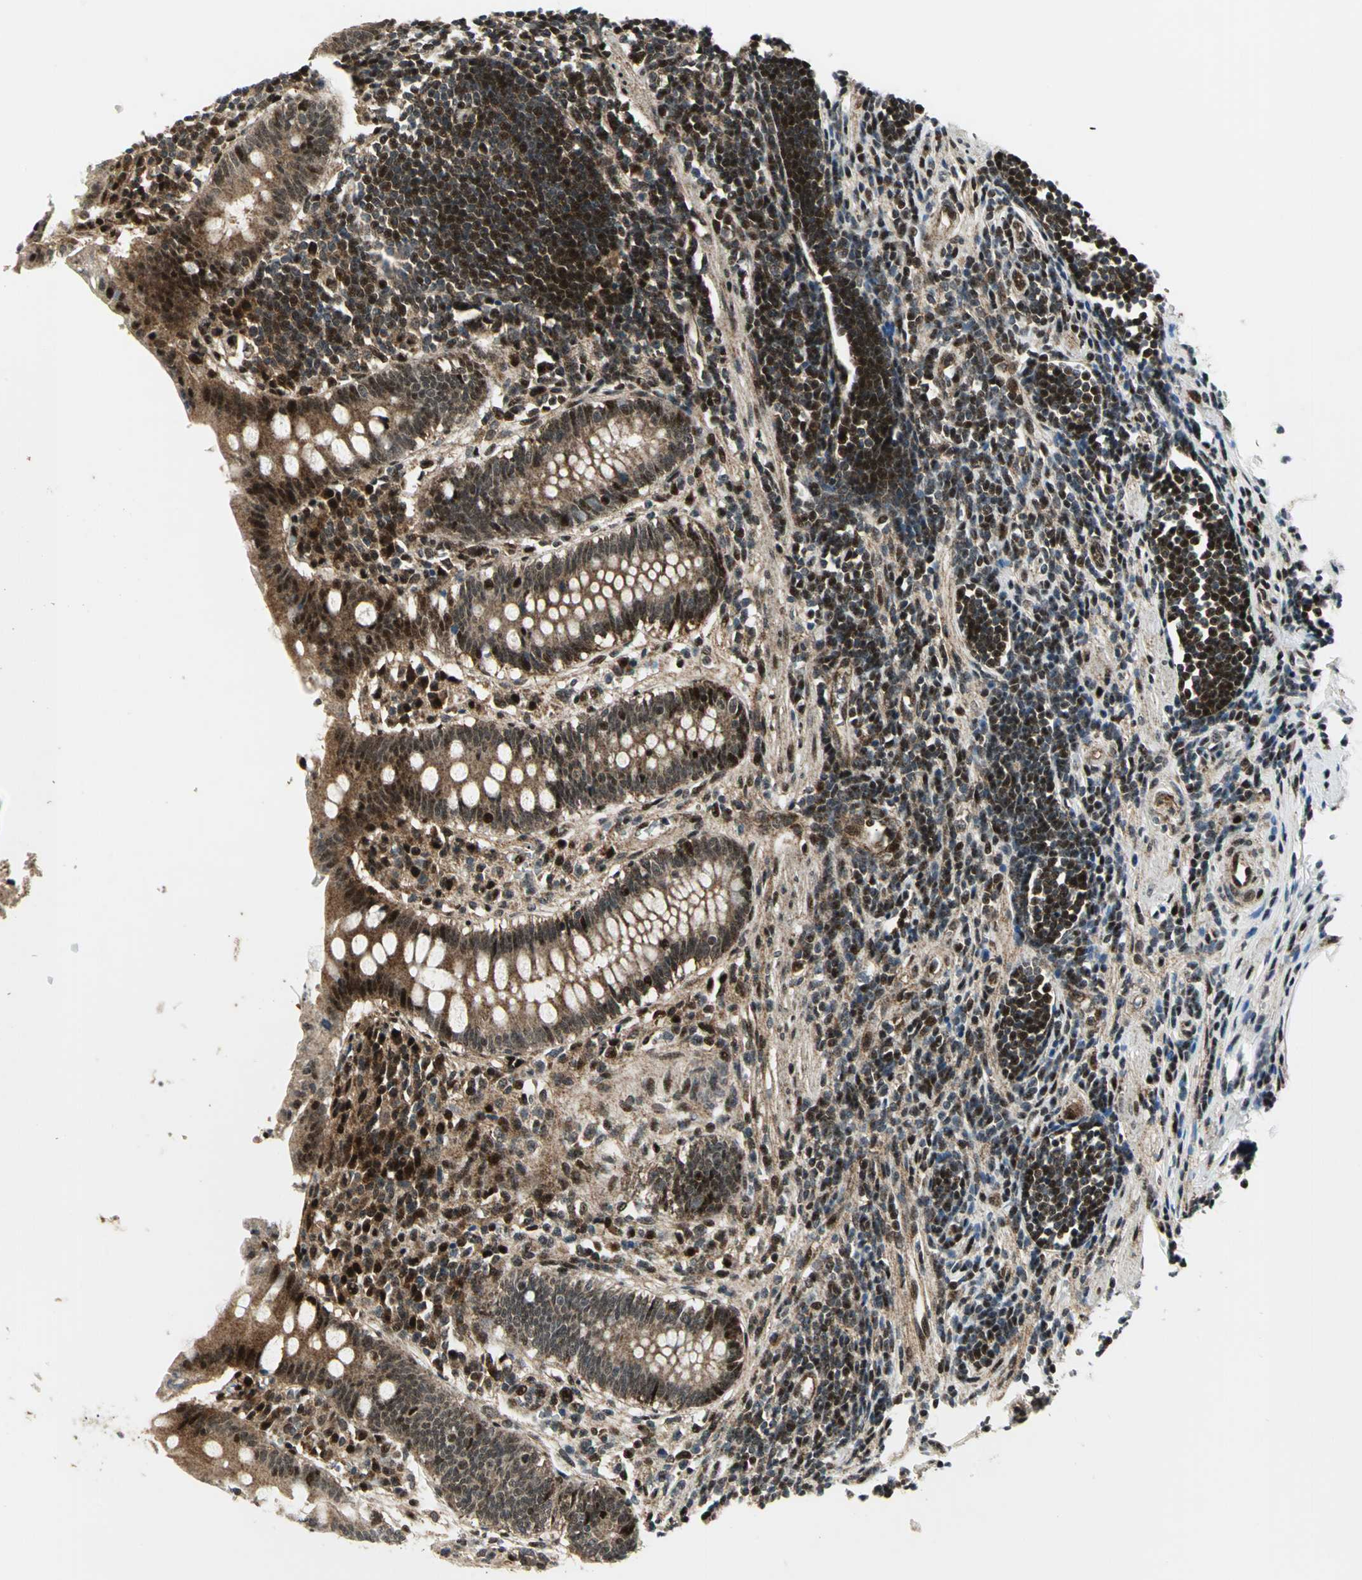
{"staining": {"intensity": "strong", "quantity": ">75%", "location": "cytoplasmic/membranous,nuclear"}, "tissue": "appendix", "cell_type": "Glandular cells", "image_type": "normal", "snomed": [{"axis": "morphology", "description": "Normal tissue, NOS"}, {"axis": "topography", "description": "Appendix"}], "caption": "Glandular cells demonstrate high levels of strong cytoplasmic/membranous,nuclear expression in about >75% of cells in unremarkable human appendix.", "gene": "COPS5", "patient": {"sex": "female", "age": 50}}